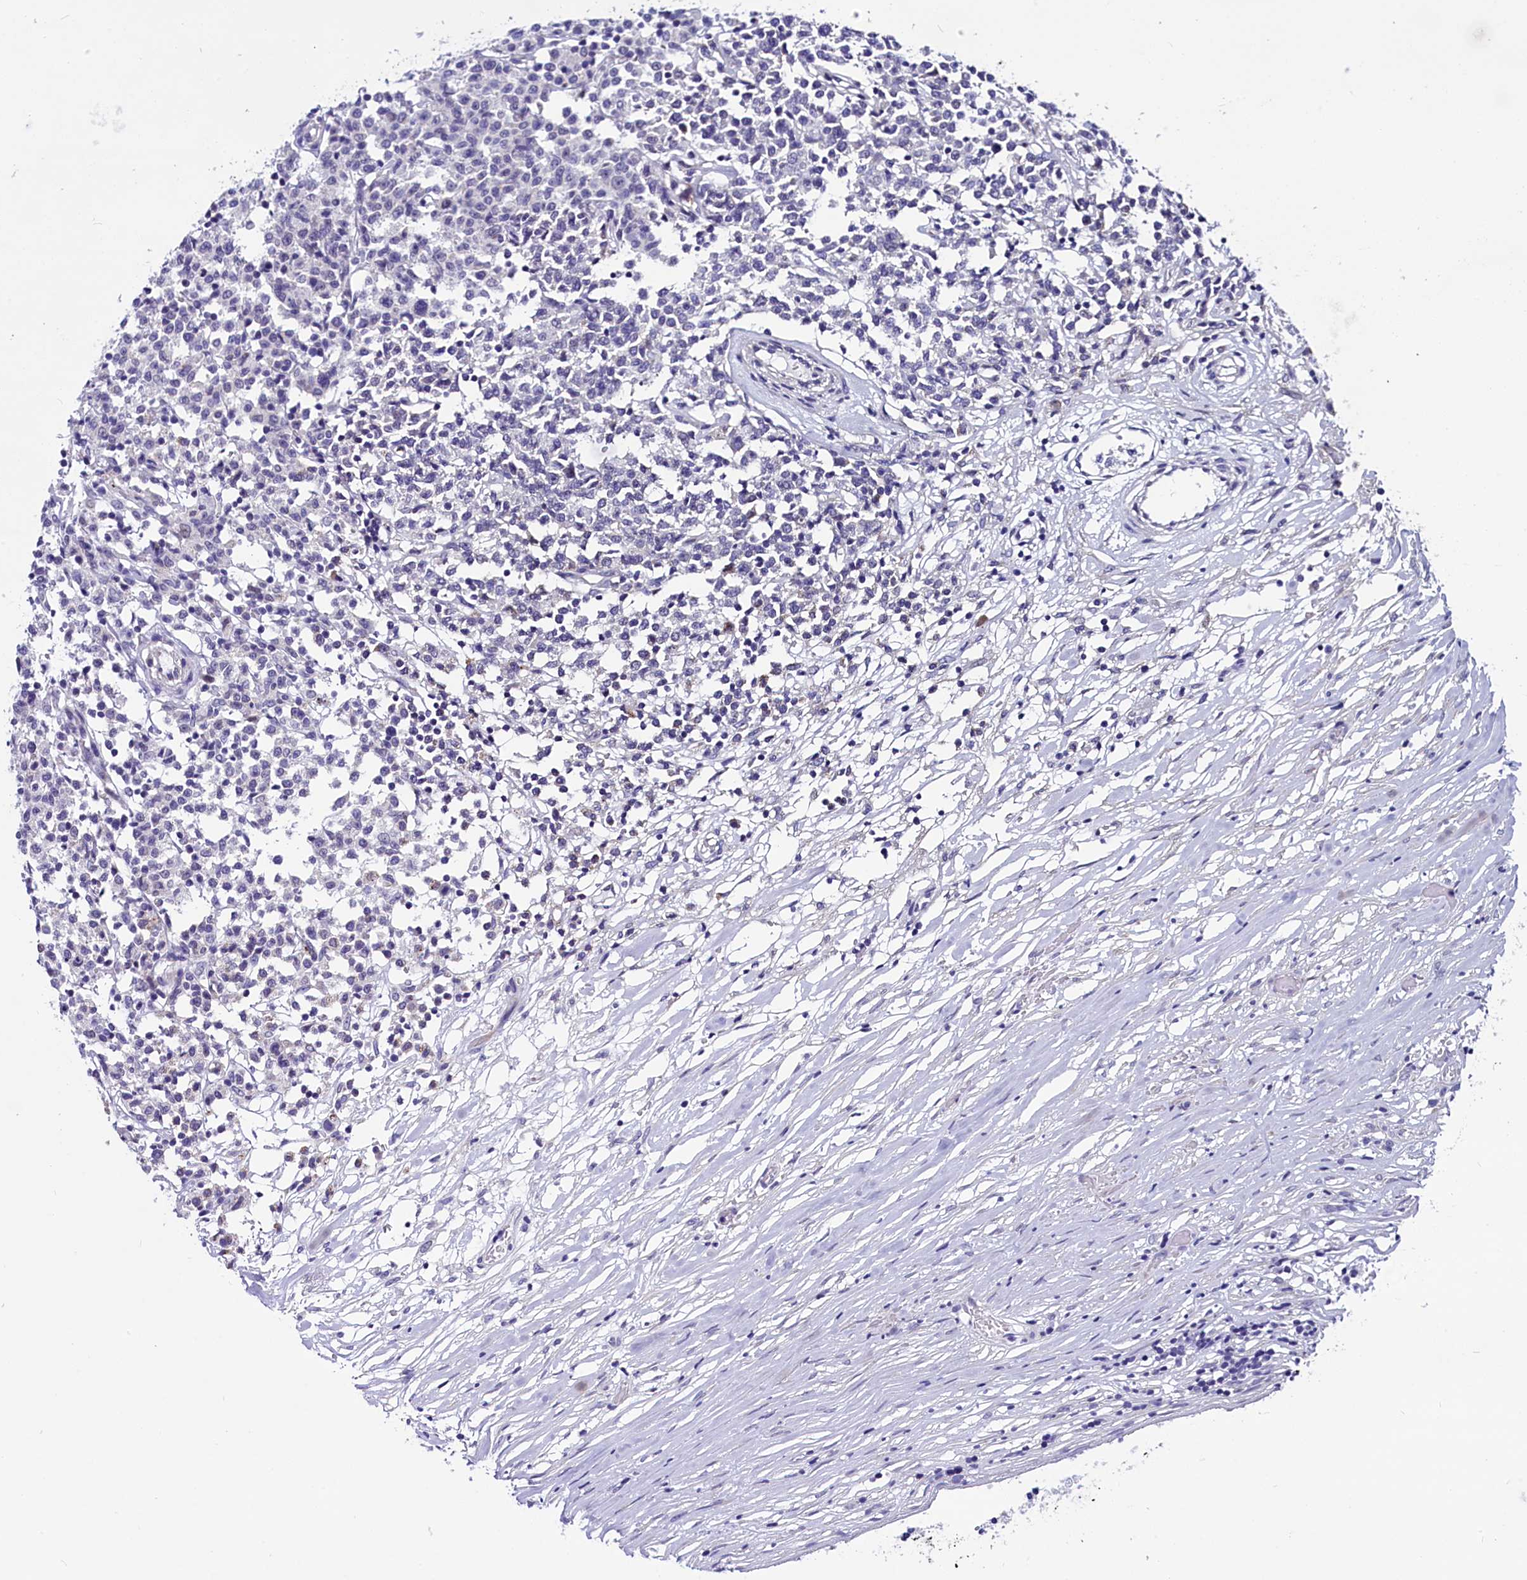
{"staining": {"intensity": "negative", "quantity": "none", "location": "none"}, "tissue": "lymphoma", "cell_type": "Tumor cells", "image_type": "cancer", "snomed": [{"axis": "morphology", "description": "Malignant lymphoma, non-Hodgkin's type, Low grade"}, {"axis": "topography", "description": "Small intestine"}], "caption": "High magnification brightfield microscopy of lymphoma stained with DAB (brown) and counterstained with hematoxylin (blue): tumor cells show no significant staining.", "gene": "SCD5", "patient": {"sex": "female", "age": 59}}